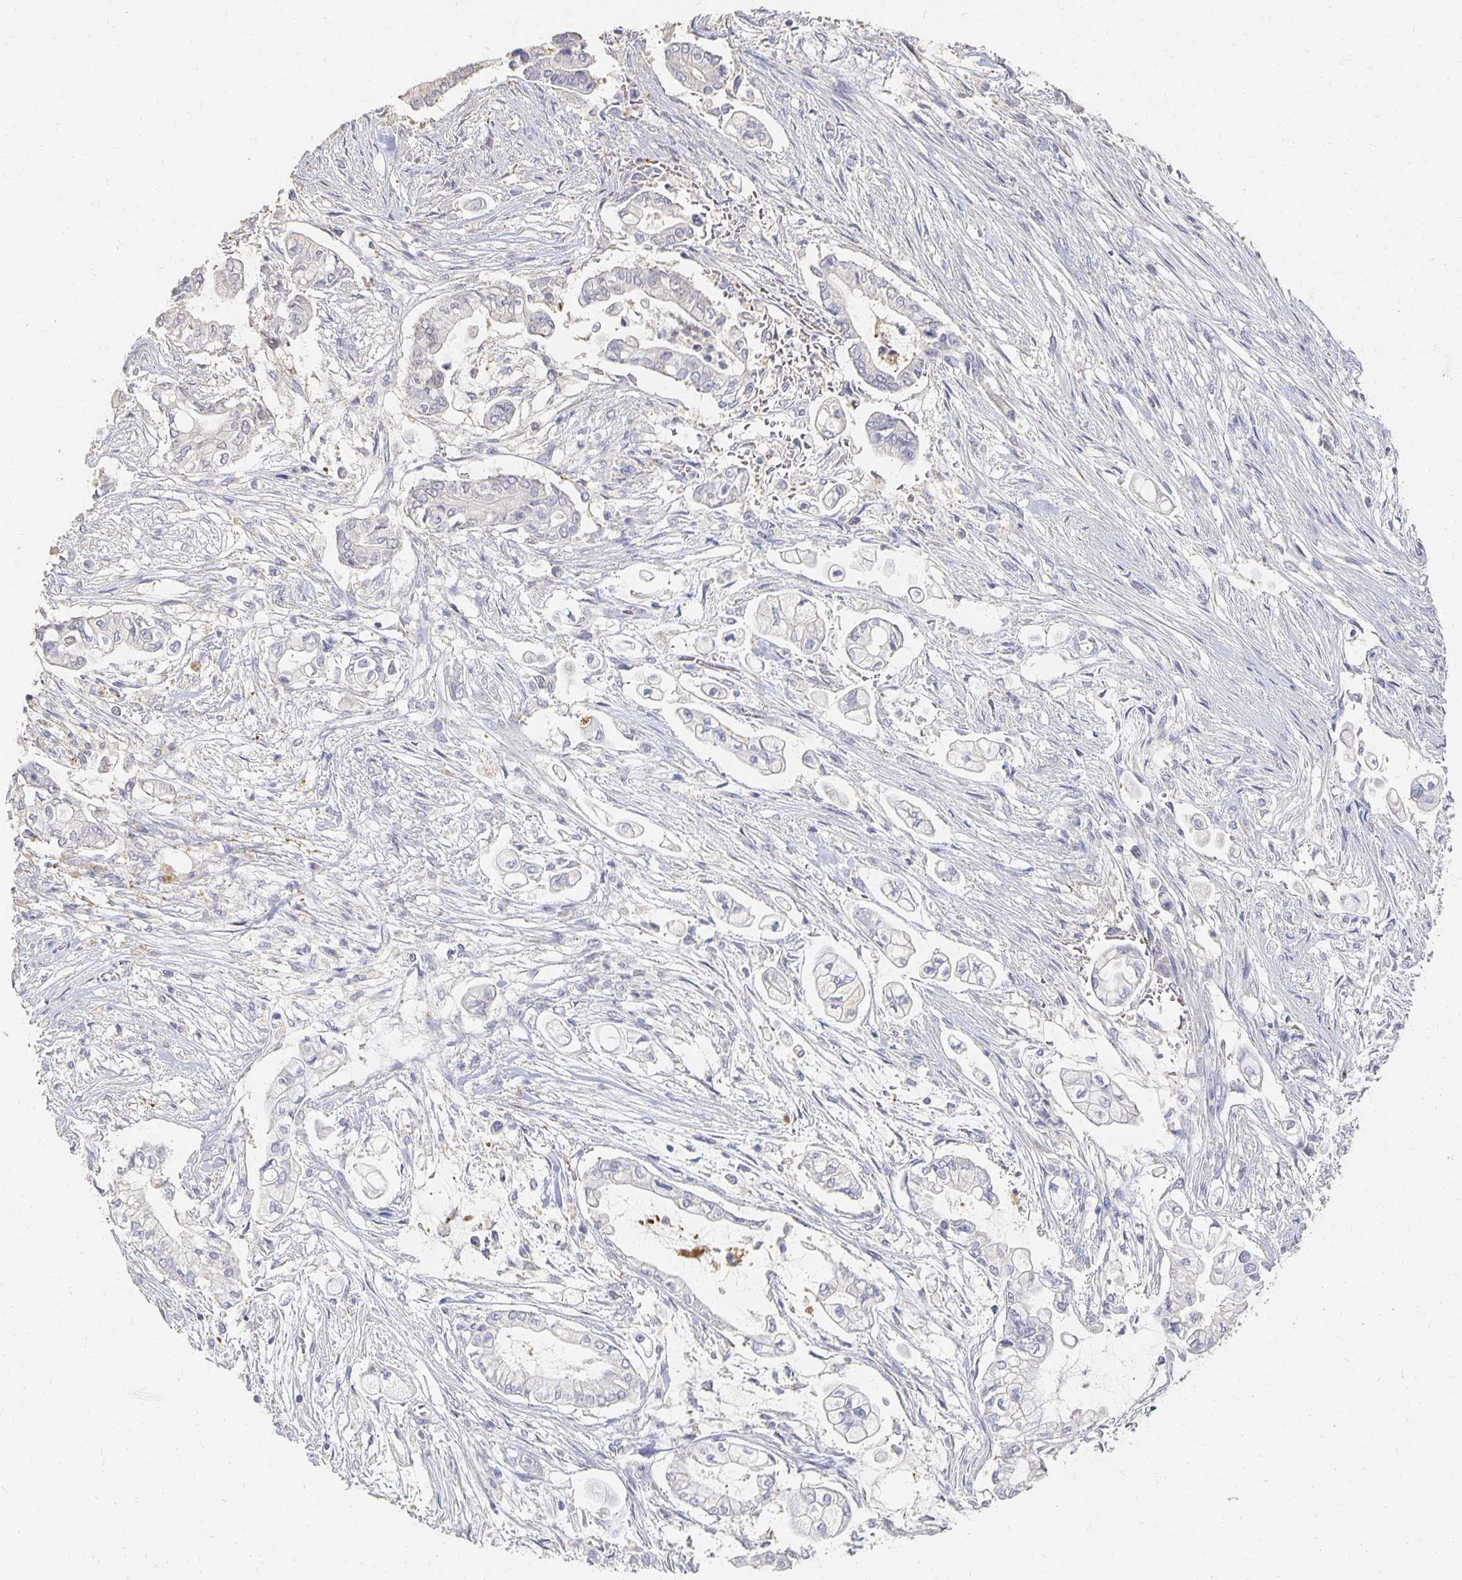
{"staining": {"intensity": "negative", "quantity": "none", "location": "none"}, "tissue": "pancreatic cancer", "cell_type": "Tumor cells", "image_type": "cancer", "snomed": [{"axis": "morphology", "description": "Adenocarcinoma, NOS"}, {"axis": "topography", "description": "Pancreas"}], "caption": "Human pancreatic cancer stained for a protein using immunohistochemistry (IHC) demonstrates no staining in tumor cells.", "gene": "CST6", "patient": {"sex": "female", "age": 69}}